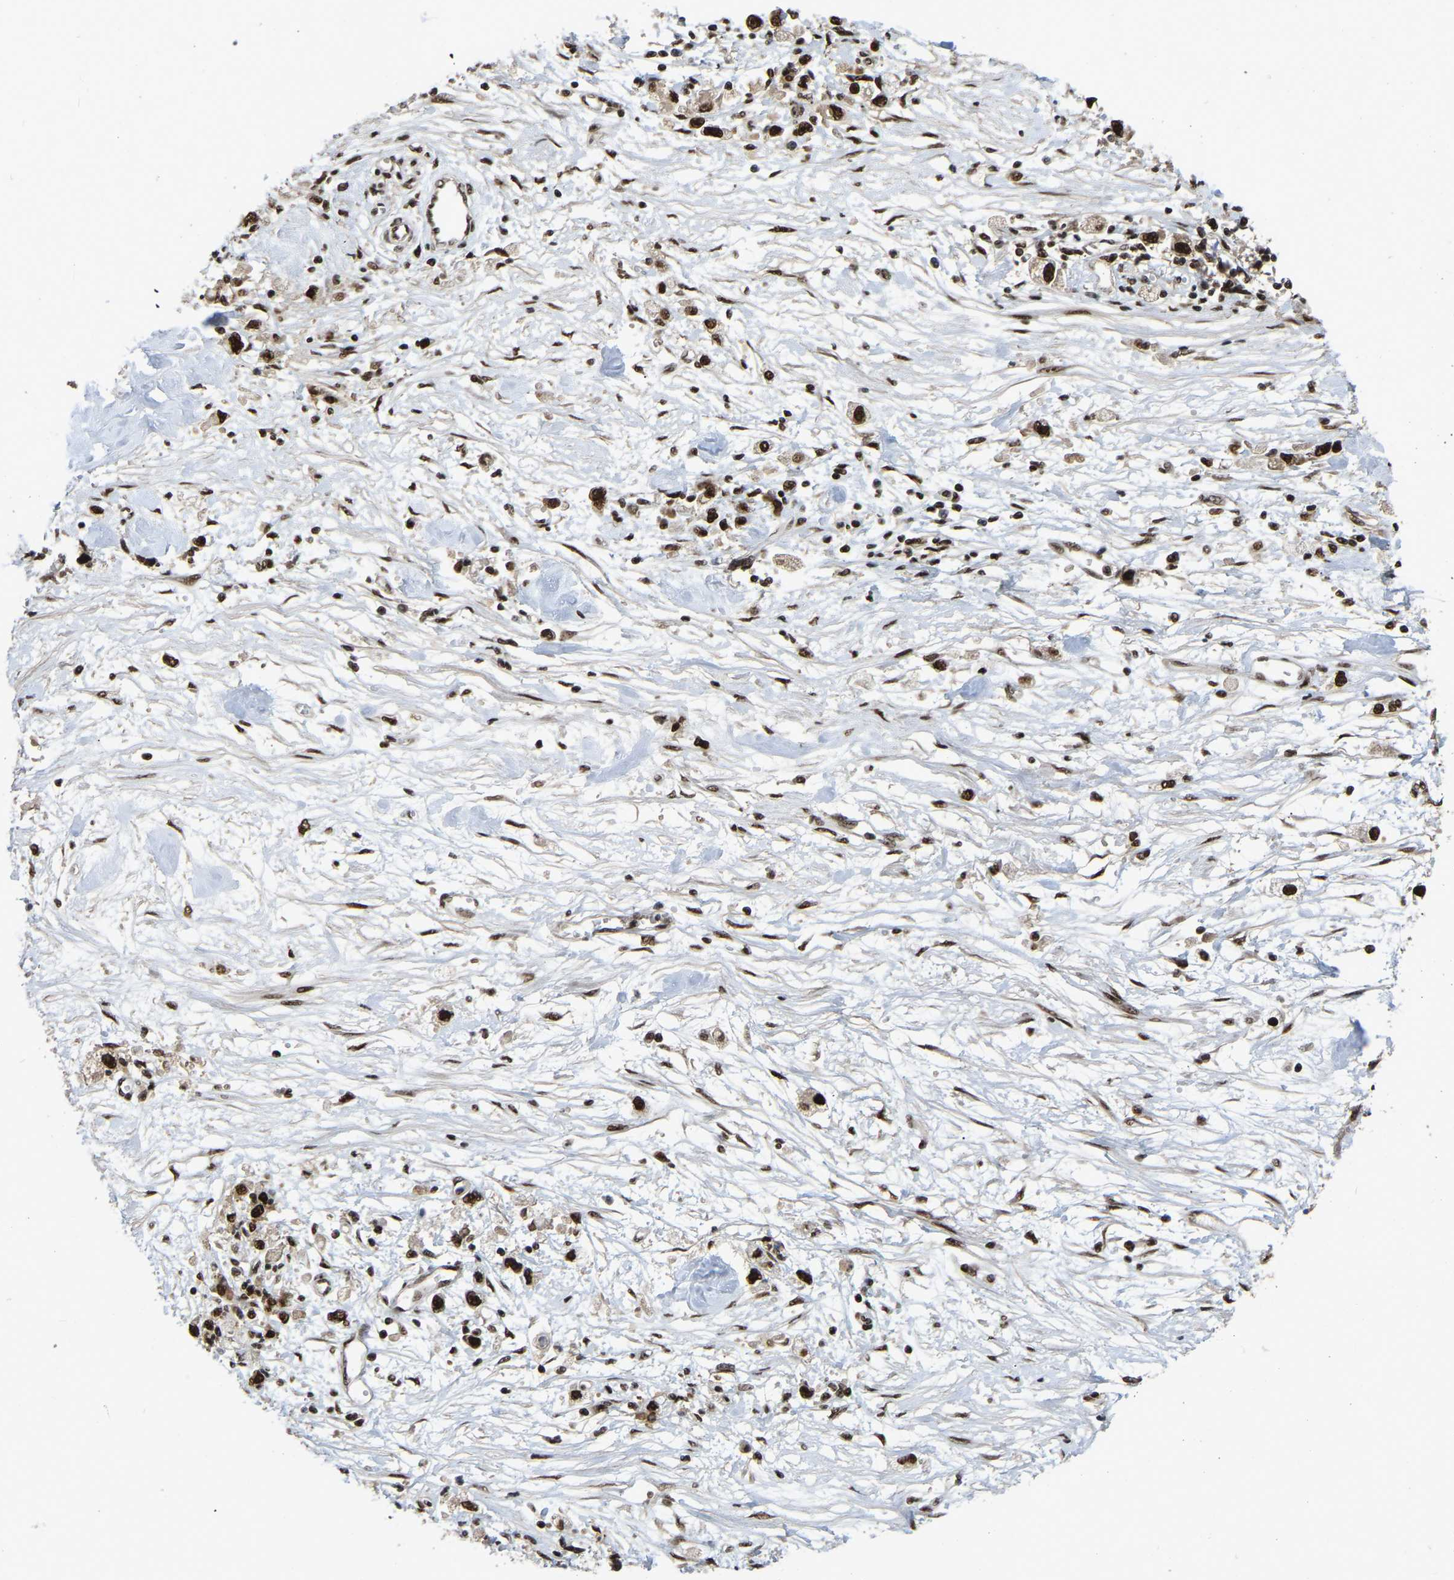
{"staining": {"intensity": "strong", "quantity": ">75%", "location": "nuclear"}, "tissue": "stomach cancer", "cell_type": "Tumor cells", "image_type": "cancer", "snomed": [{"axis": "morphology", "description": "Adenocarcinoma, NOS"}, {"axis": "topography", "description": "Stomach"}], "caption": "Adenocarcinoma (stomach) stained with IHC reveals strong nuclear positivity in approximately >75% of tumor cells. Using DAB (brown) and hematoxylin (blue) stains, captured at high magnification using brightfield microscopy.", "gene": "TBL1XR1", "patient": {"sex": "female", "age": 59}}